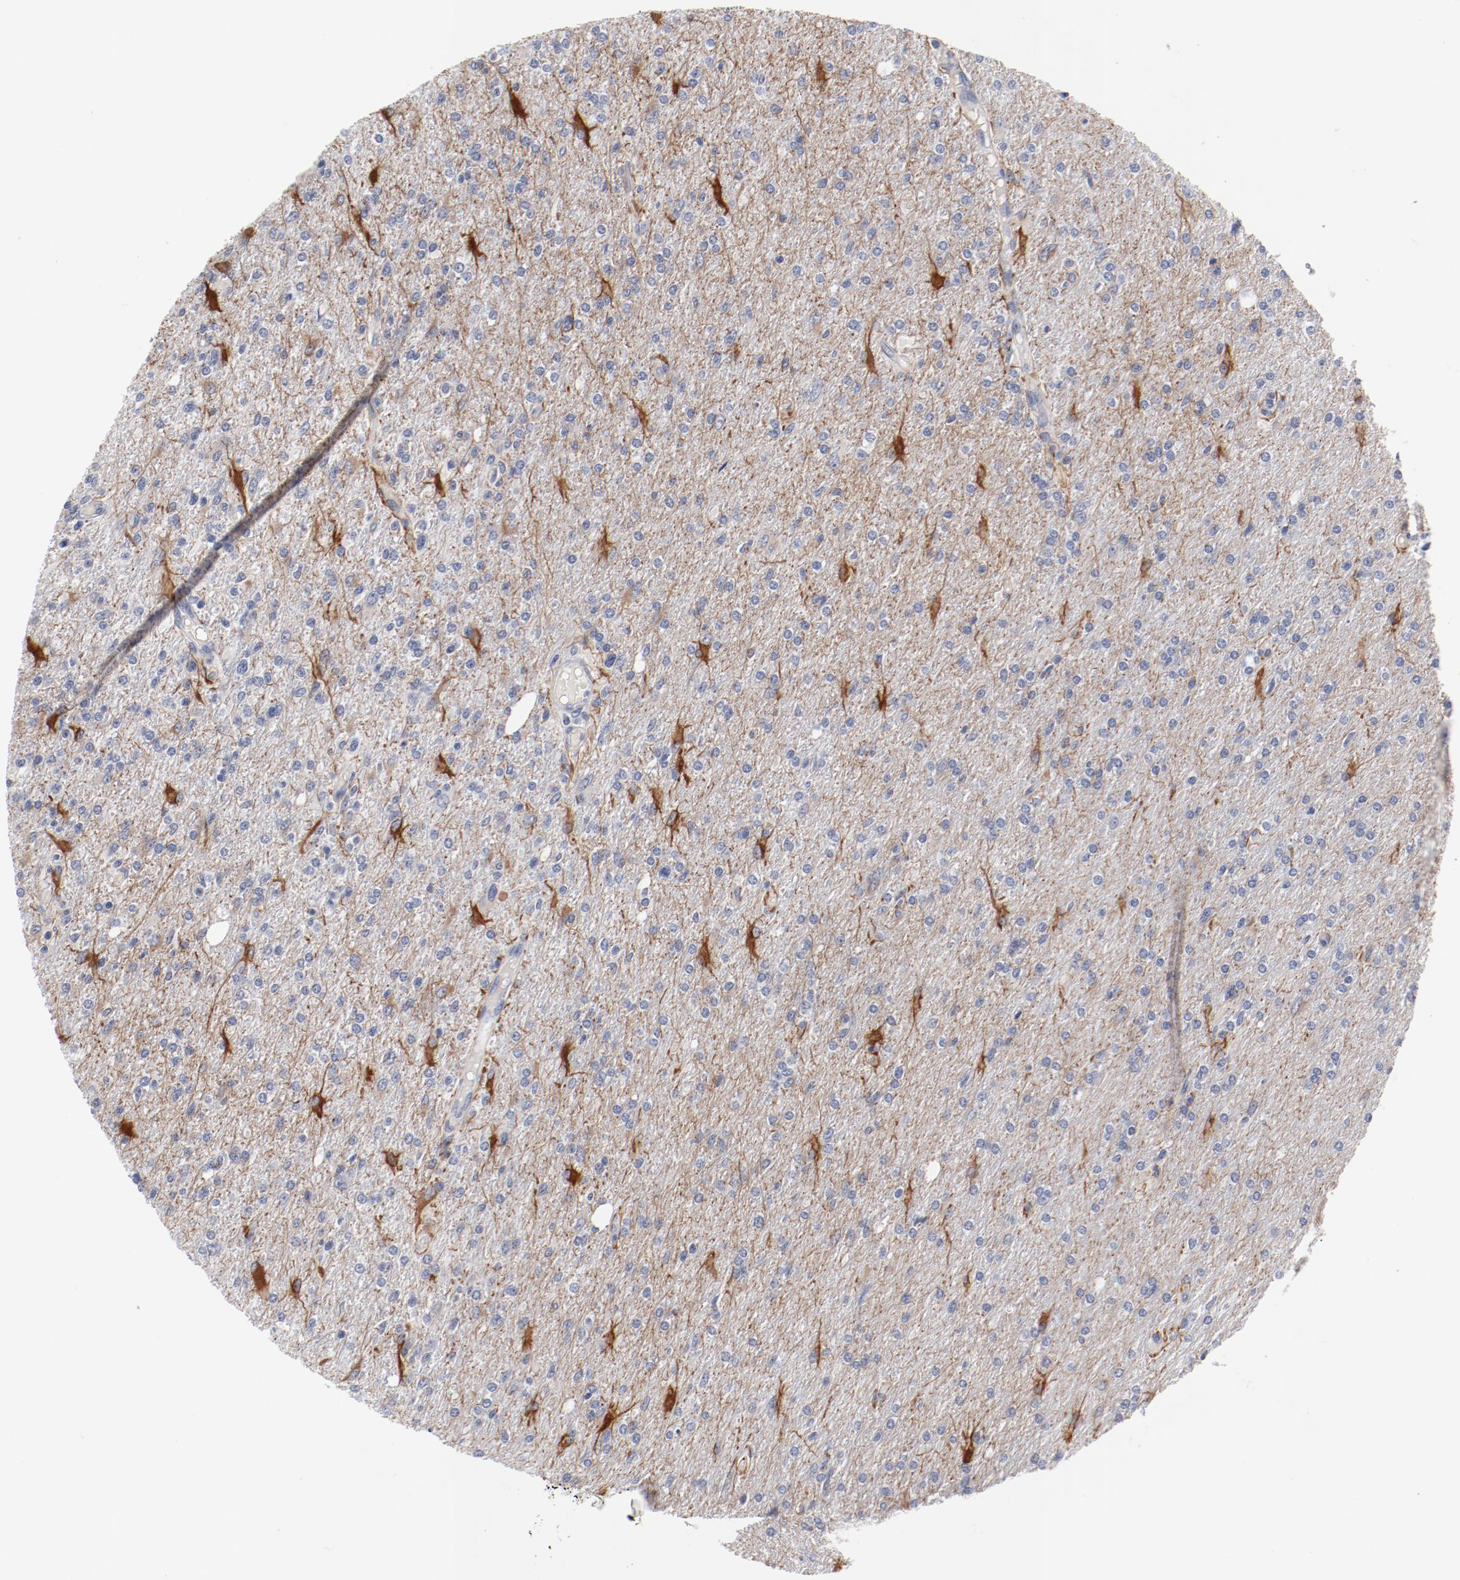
{"staining": {"intensity": "moderate", "quantity": "<25%", "location": "cytoplasmic/membranous"}, "tissue": "glioma", "cell_type": "Tumor cells", "image_type": "cancer", "snomed": [{"axis": "morphology", "description": "Glioma, malignant, High grade"}, {"axis": "topography", "description": "Cerebral cortex"}], "caption": "DAB (3,3'-diaminobenzidine) immunohistochemical staining of glioma displays moderate cytoplasmic/membranous protein staining in approximately <25% of tumor cells.", "gene": "KCNK13", "patient": {"sex": "male", "age": 76}}